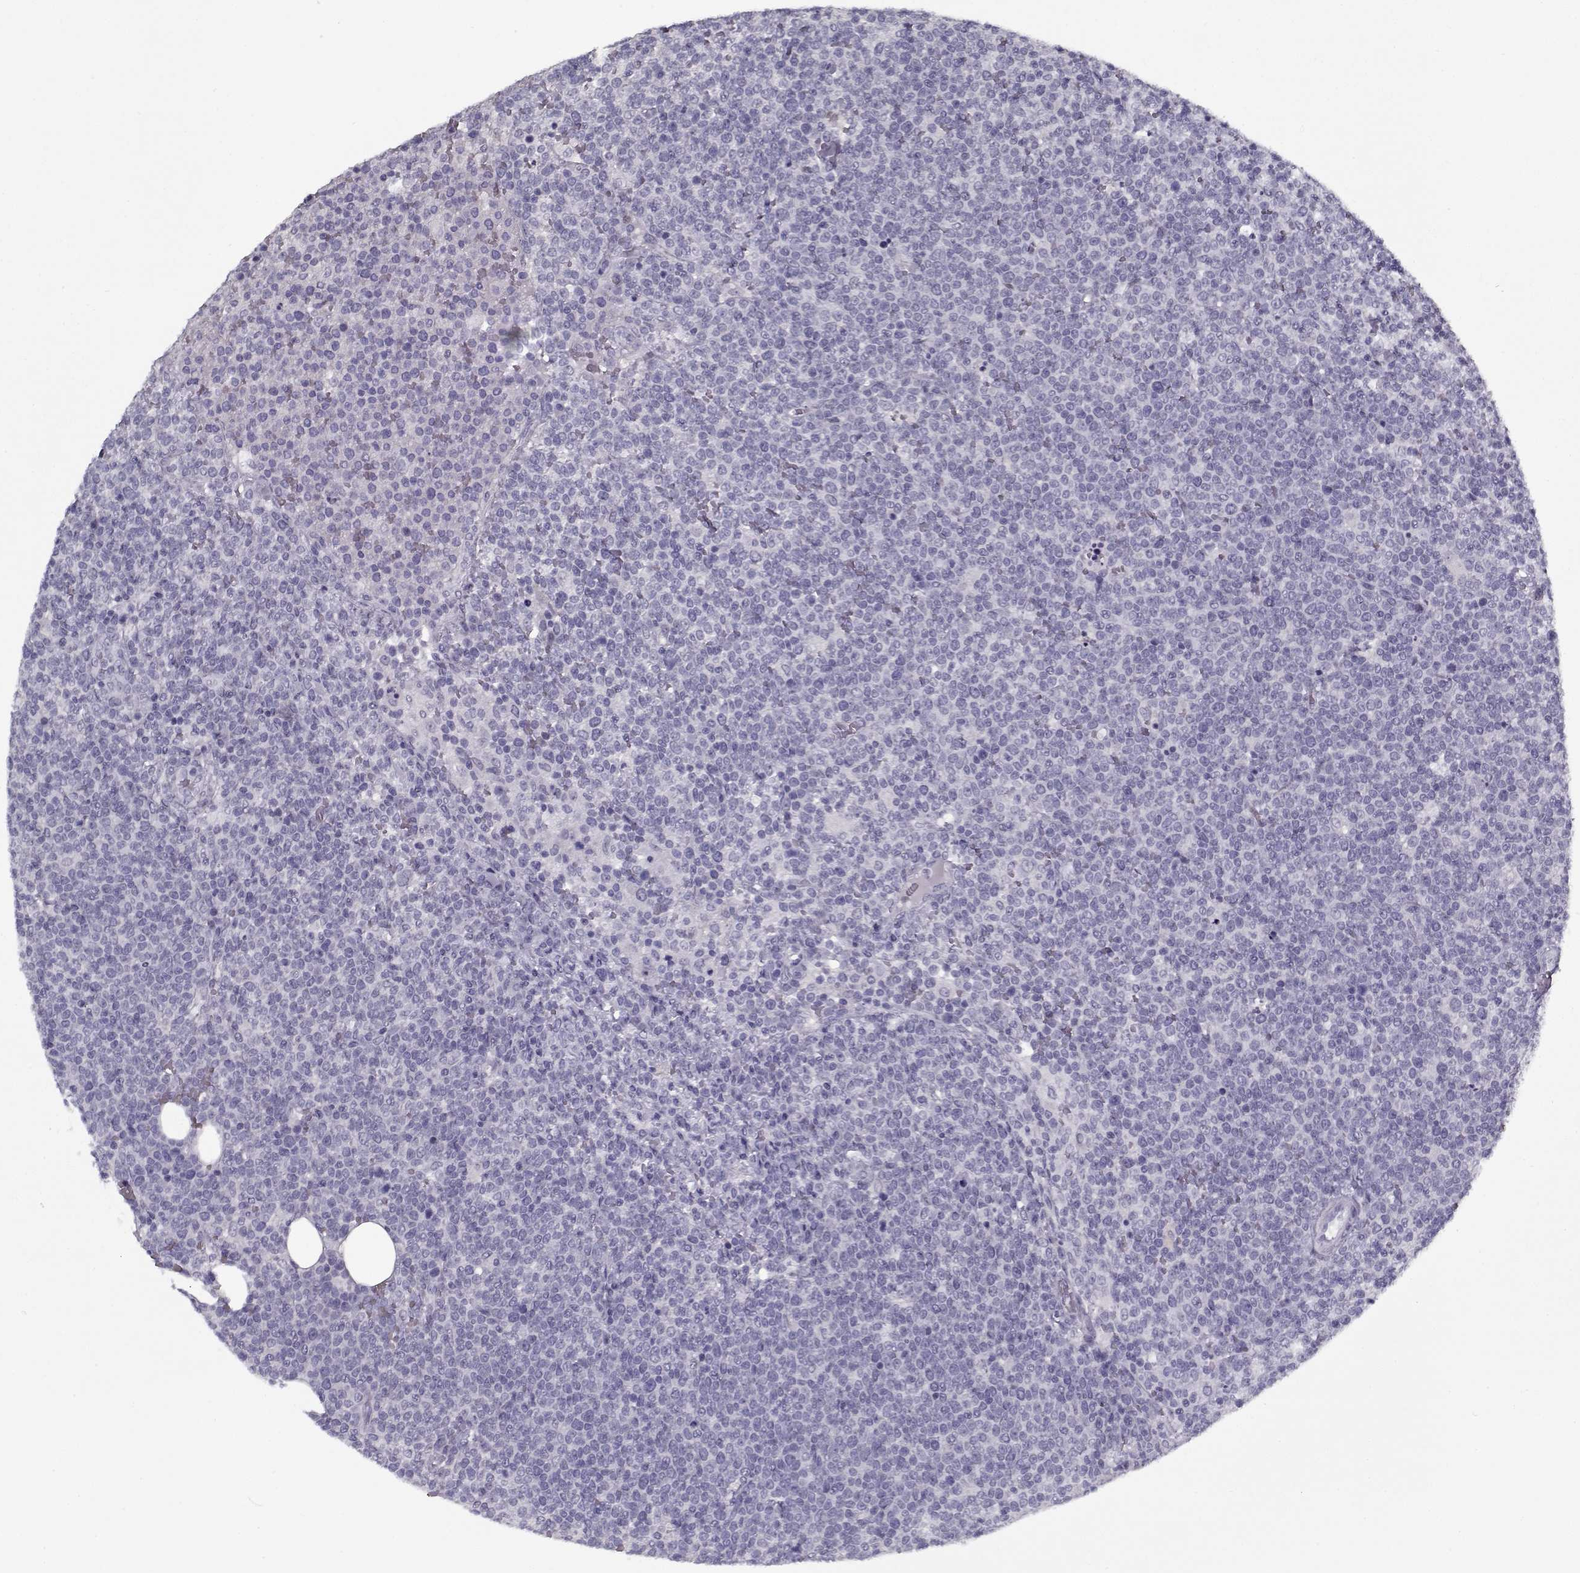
{"staining": {"intensity": "negative", "quantity": "none", "location": "none"}, "tissue": "lymphoma", "cell_type": "Tumor cells", "image_type": "cancer", "snomed": [{"axis": "morphology", "description": "Malignant lymphoma, non-Hodgkin's type, High grade"}, {"axis": "topography", "description": "Lymph node"}], "caption": "Tumor cells are negative for protein expression in human lymphoma. (DAB (3,3'-diaminobenzidine) immunohistochemistry (IHC) with hematoxylin counter stain).", "gene": "RNF32", "patient": {"sex": "male", "age": 61}}